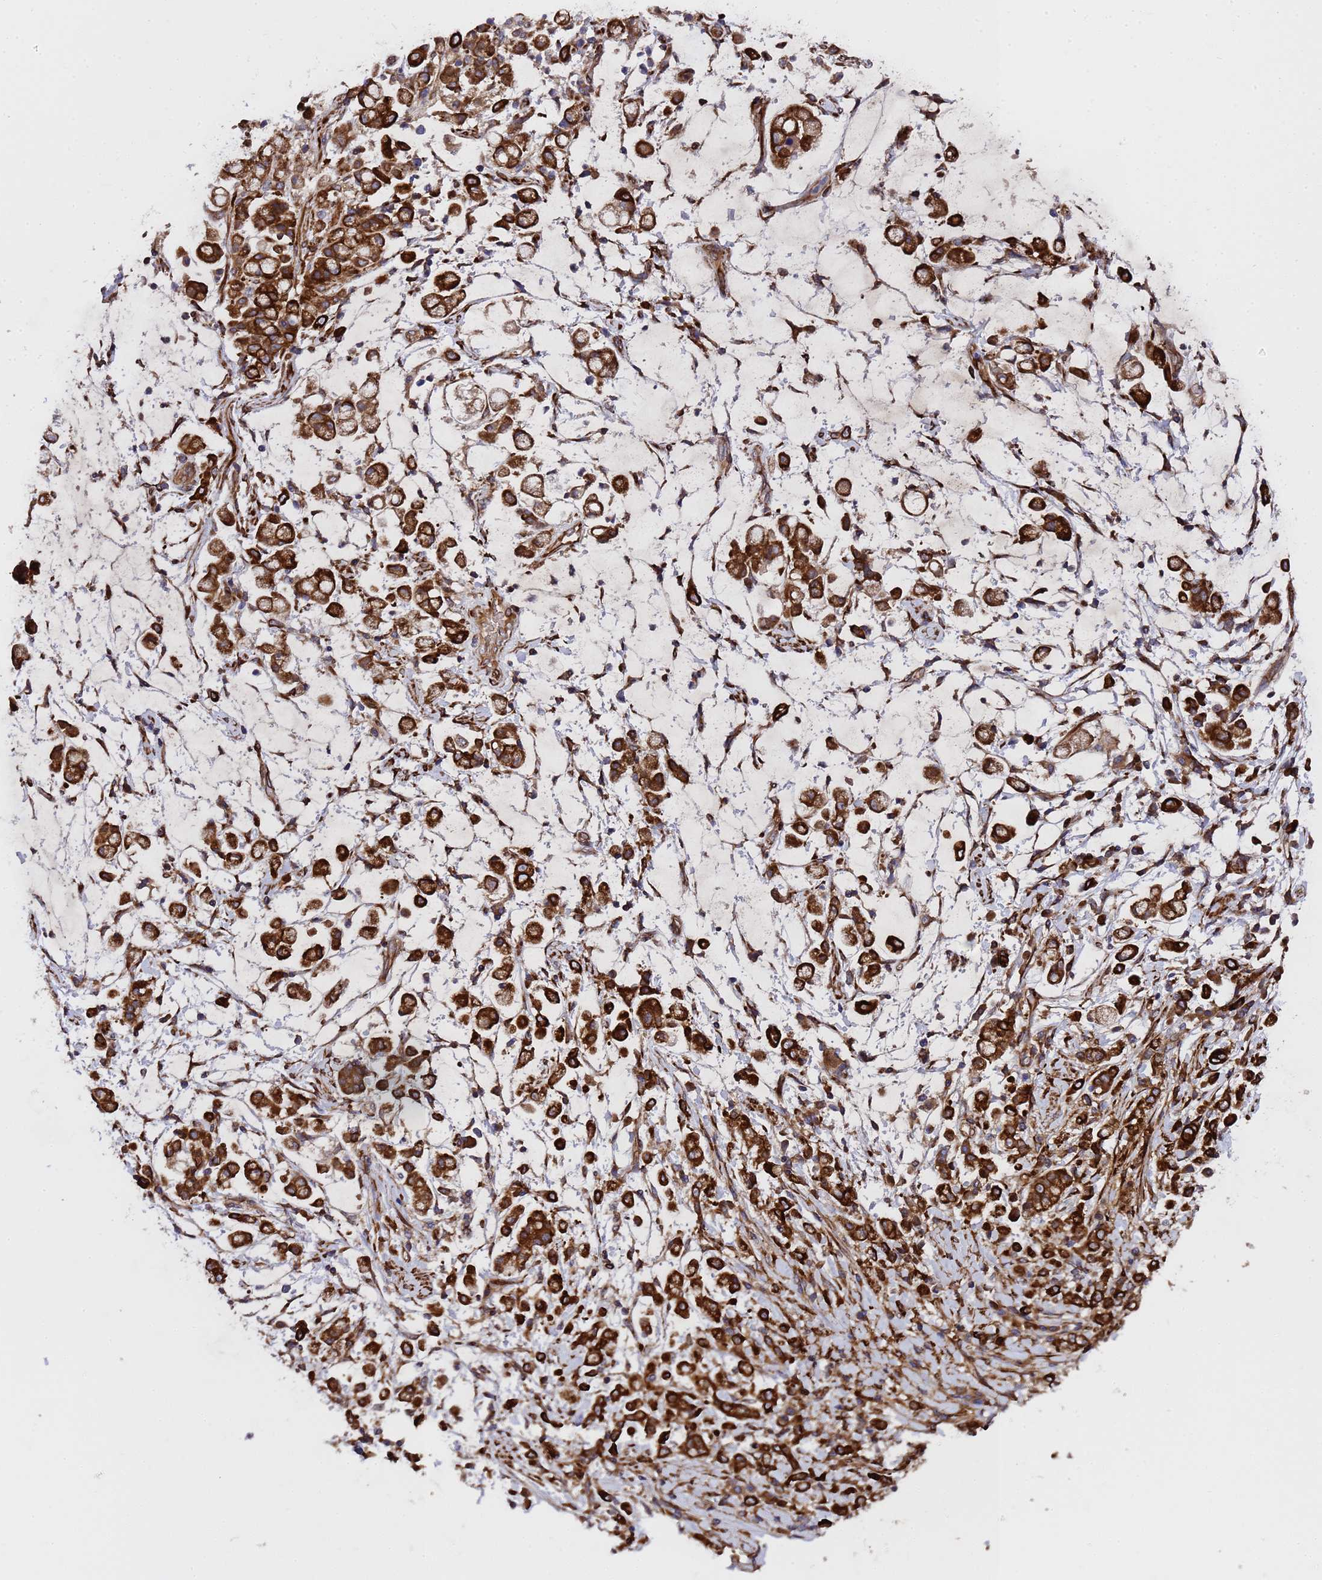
{"staining": {"intensity": "strong", "quantity": ">75%", "location": "cytoplasmic/membranous"}, "tissue": "stomach cancer", "cell_type": "Tumor cells", "image_type": "cancer", "snomed": [{"axis": "morphology", "description": "Adenocarcinoma, NOS"}, {"axis": "topography", "description": "Stomach"}], "caption": "An immunohistochemistry photomicrograph of tumor tissue is shown. Protein staining in brown highlights strong cytoplasmic/membranous positivity in stomach adenocarcinoma within tumor cells.", "gene": "MOCS1", "patient": {"sex": "female", "age": 60}}